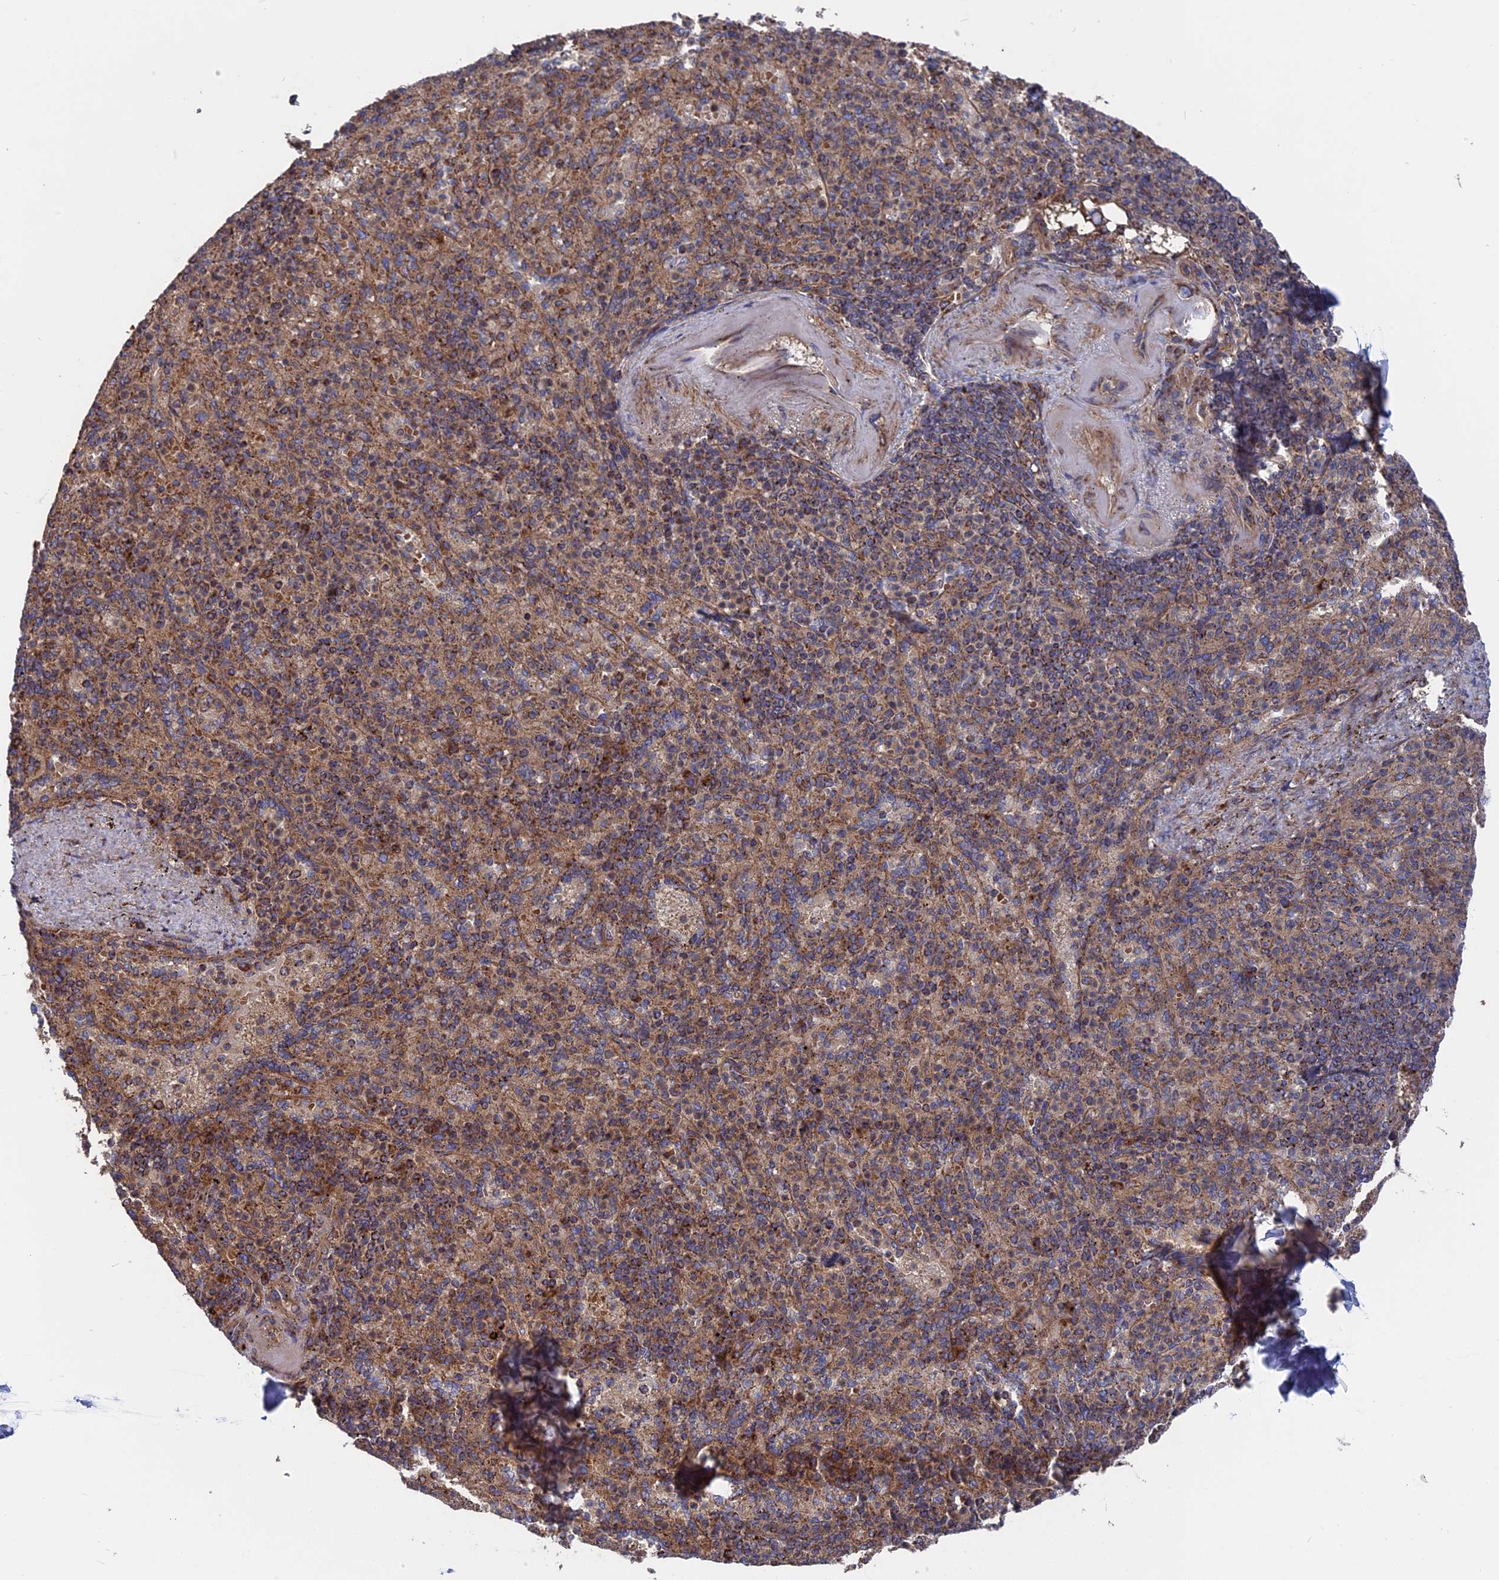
{"staining": {"intensity": "moderate", "quantity": "25%-75%", "location": "cytoplasmic/membranous"}, "tissue": "spleen", "cell_type": "Cells in red pulp", "image_type": "normal", "snomed": [{"axis": "morphology", "description": "Normal tissue, NOS"}, {"axis": "topography", "description": "Spleen"}], "caption": "This photomicrograph shows normal spleen stained with IHC to label a protein in brown. The cytoplasmic/membranous of cells in red pulp show moderate positivity for the protein. Nuclei are counter-stained blue.", "gene": "TELO2", "patient": {"sex": "female", "age": 74}}